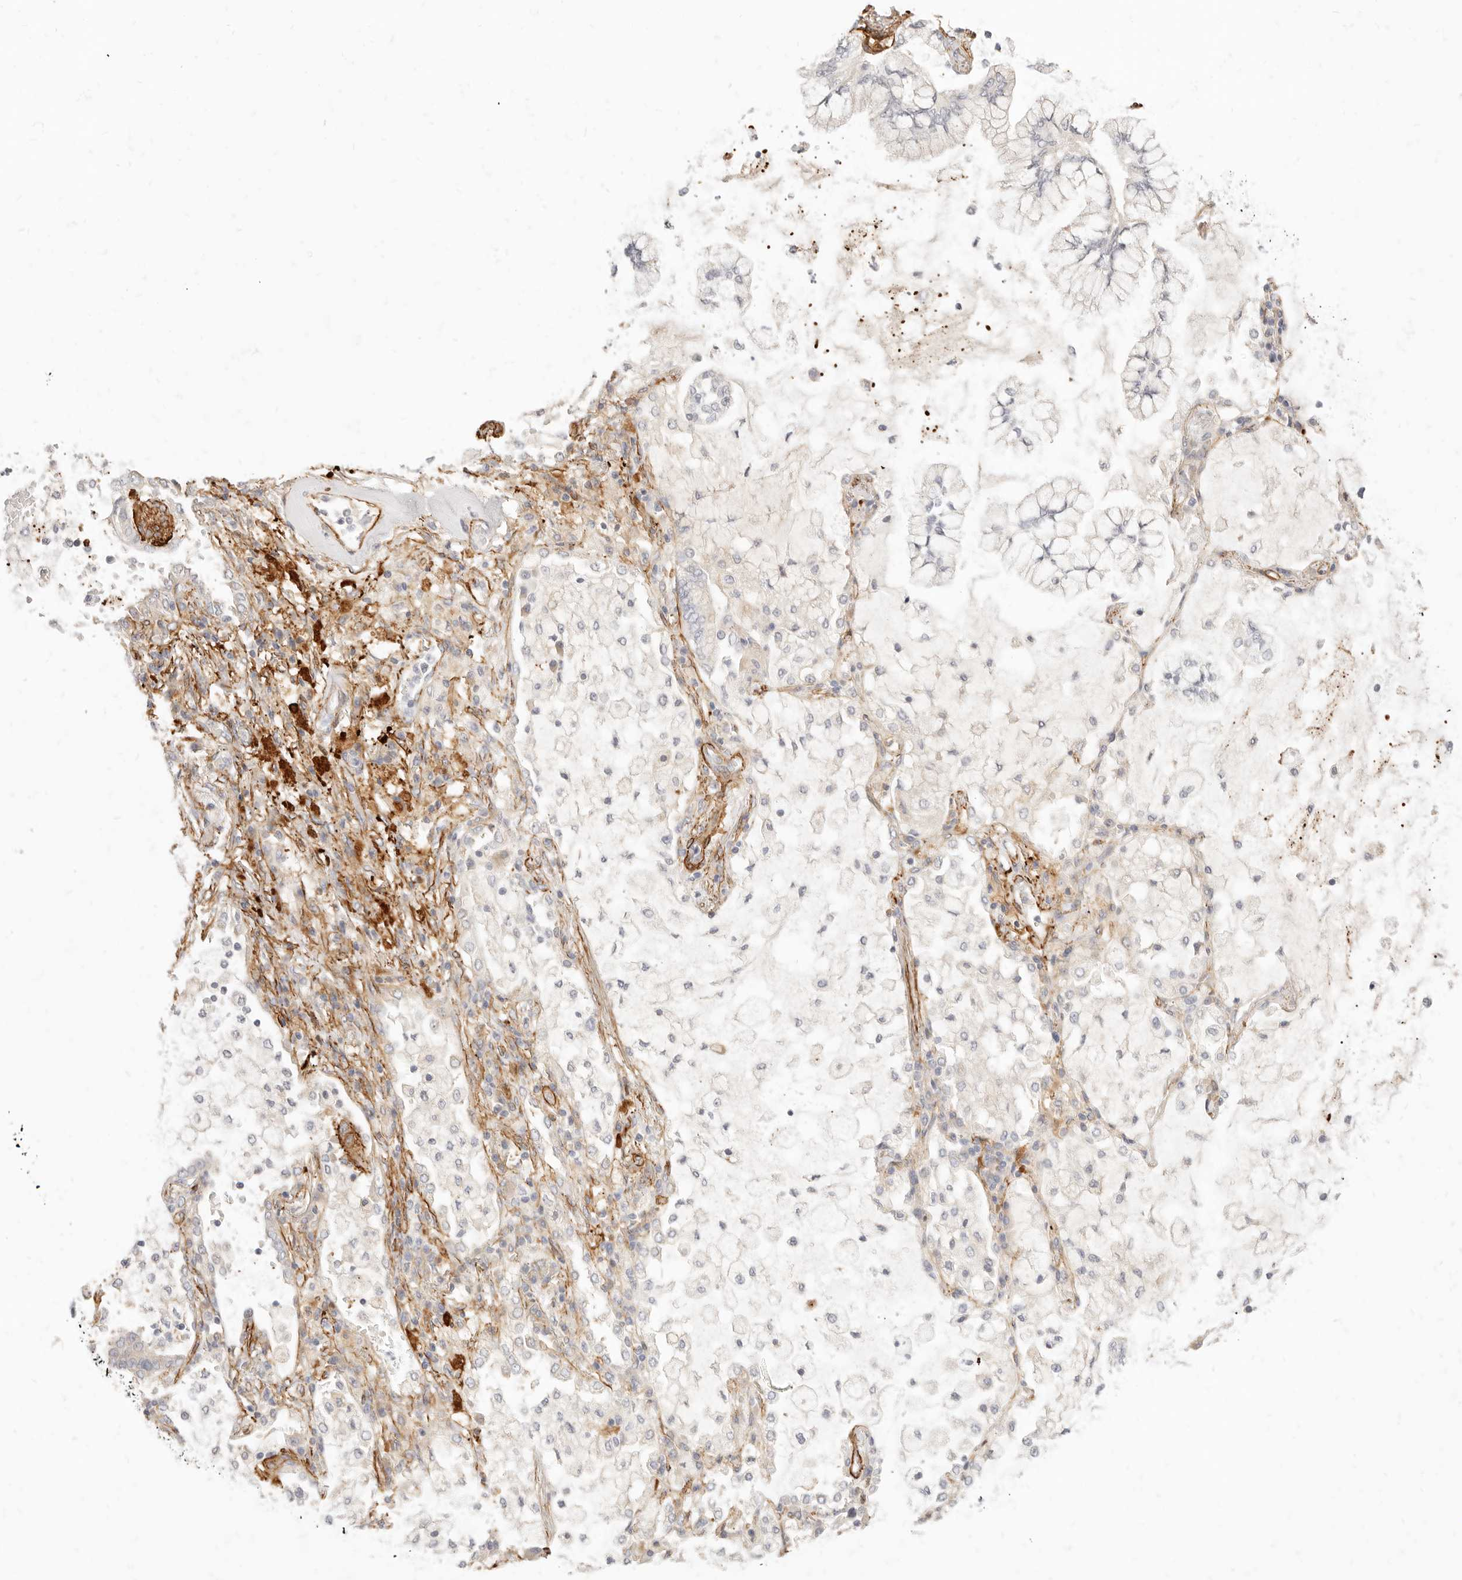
{"staining": {"intensity": "negative", "quantity": "none", "location": "none"}, "tissue": "lung cancer", "cell_type": "Tumor cells", "image_type": "cancer", "snomed": [{"axis": "morphology", "description": "Adenocarcinoma, NOS"}, {"axis": "topography", "description": "Lung"}], "caption": "DAB immunohistochemical staining of lung cancer reveals no significant staining in tumor cells.", "gene": "TMTC2", "patient": {"sex": "female", "age": 70}}